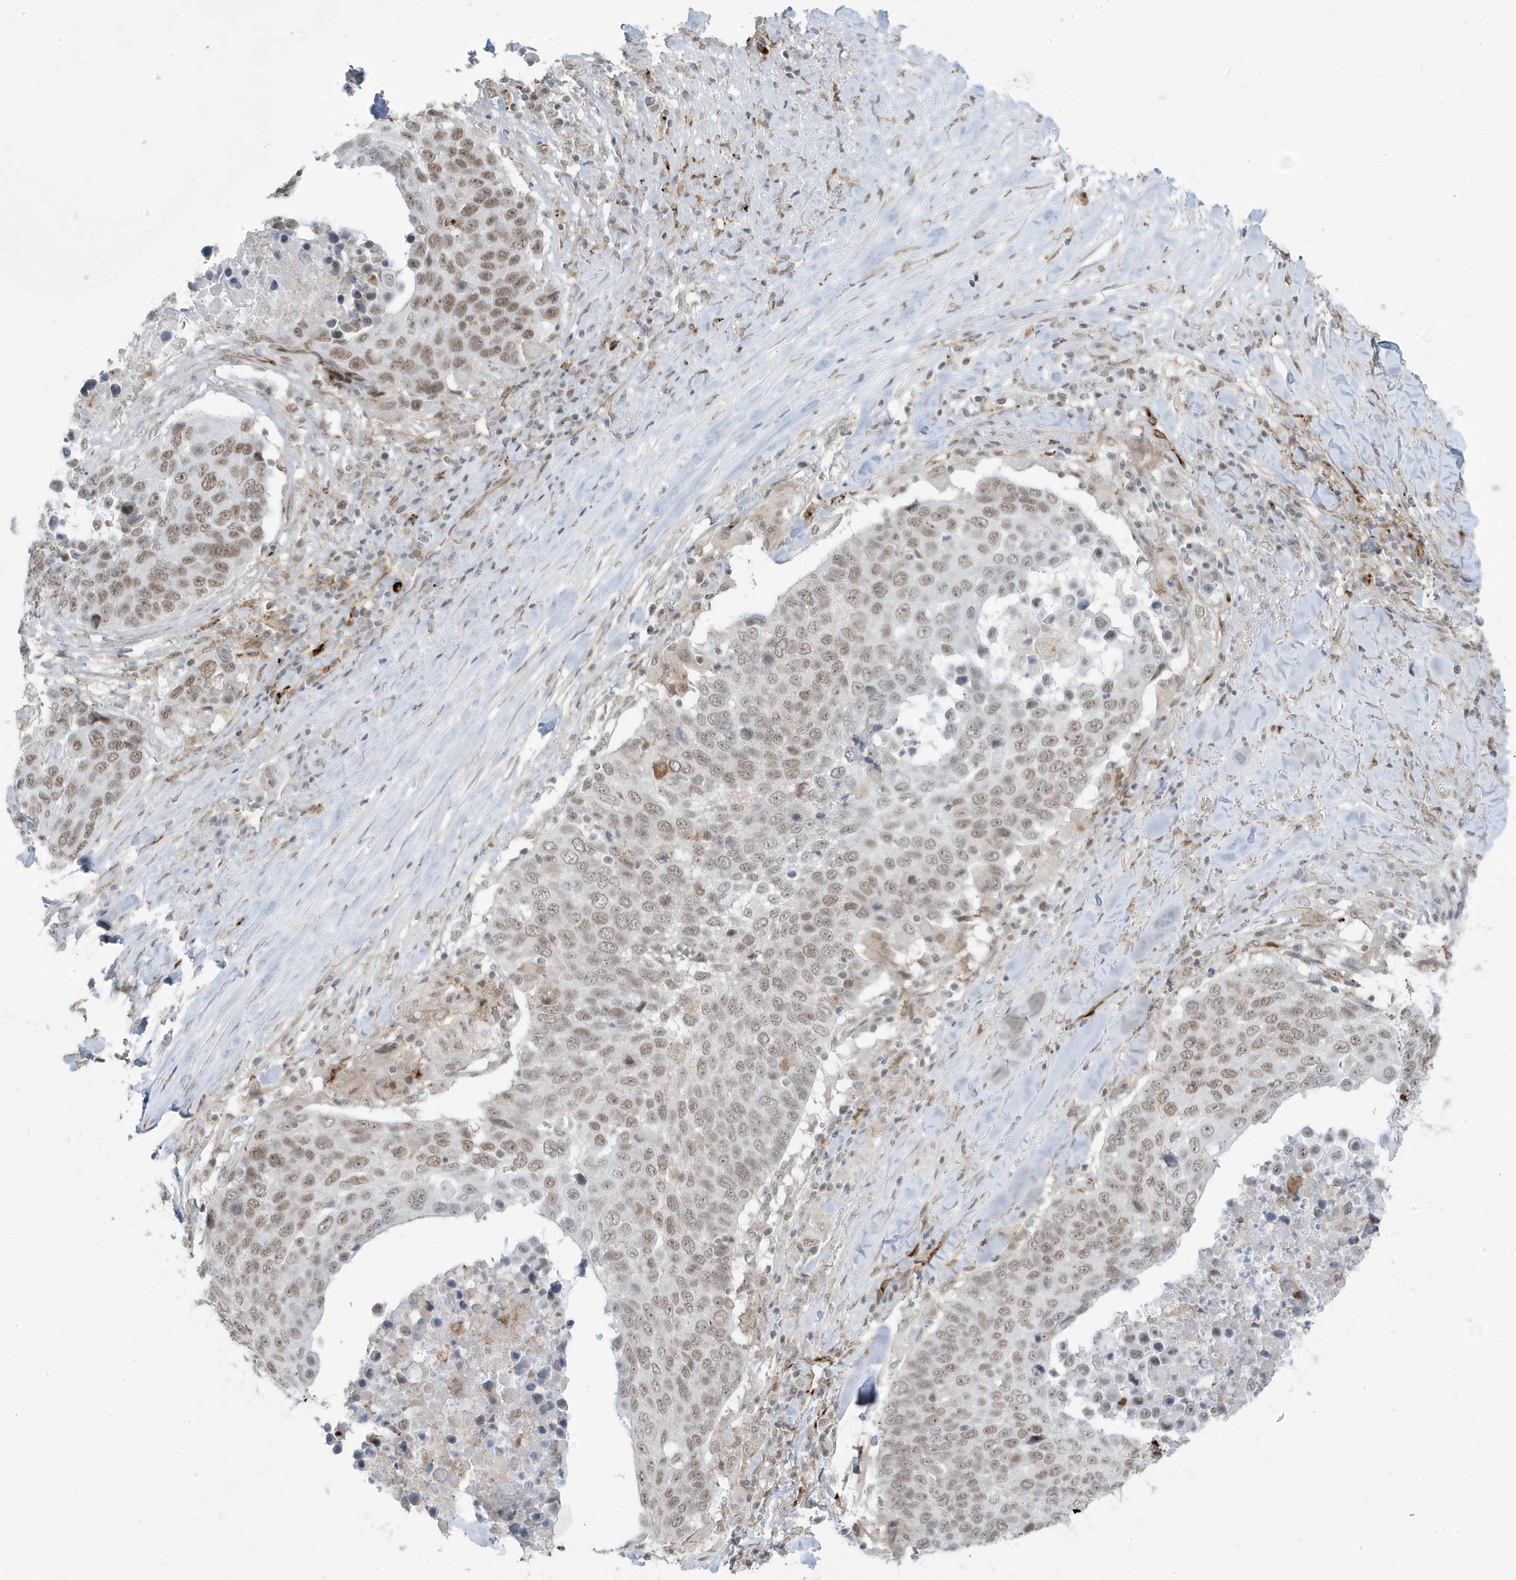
{"staining": {"intensity": "moderate", "quantity": ">75%", "location": "nuclear"}, "tissue": "lung cancer", "cell_type": "Tumor cells", "image_type": "cancer", "snomed": [{"axis": "morphology", "description": "Squamous cell carcinoma, NOS"}, {"axis": "topography", "description": "Lung"}], "caption": "Protein staining of squamous cell carcinoma (lung) tissue displays moderate nuclear staining in about >75% of tumor cells.", "gene": "ADAMTSL3", "patient": {"sex": "male", "age": 66}}